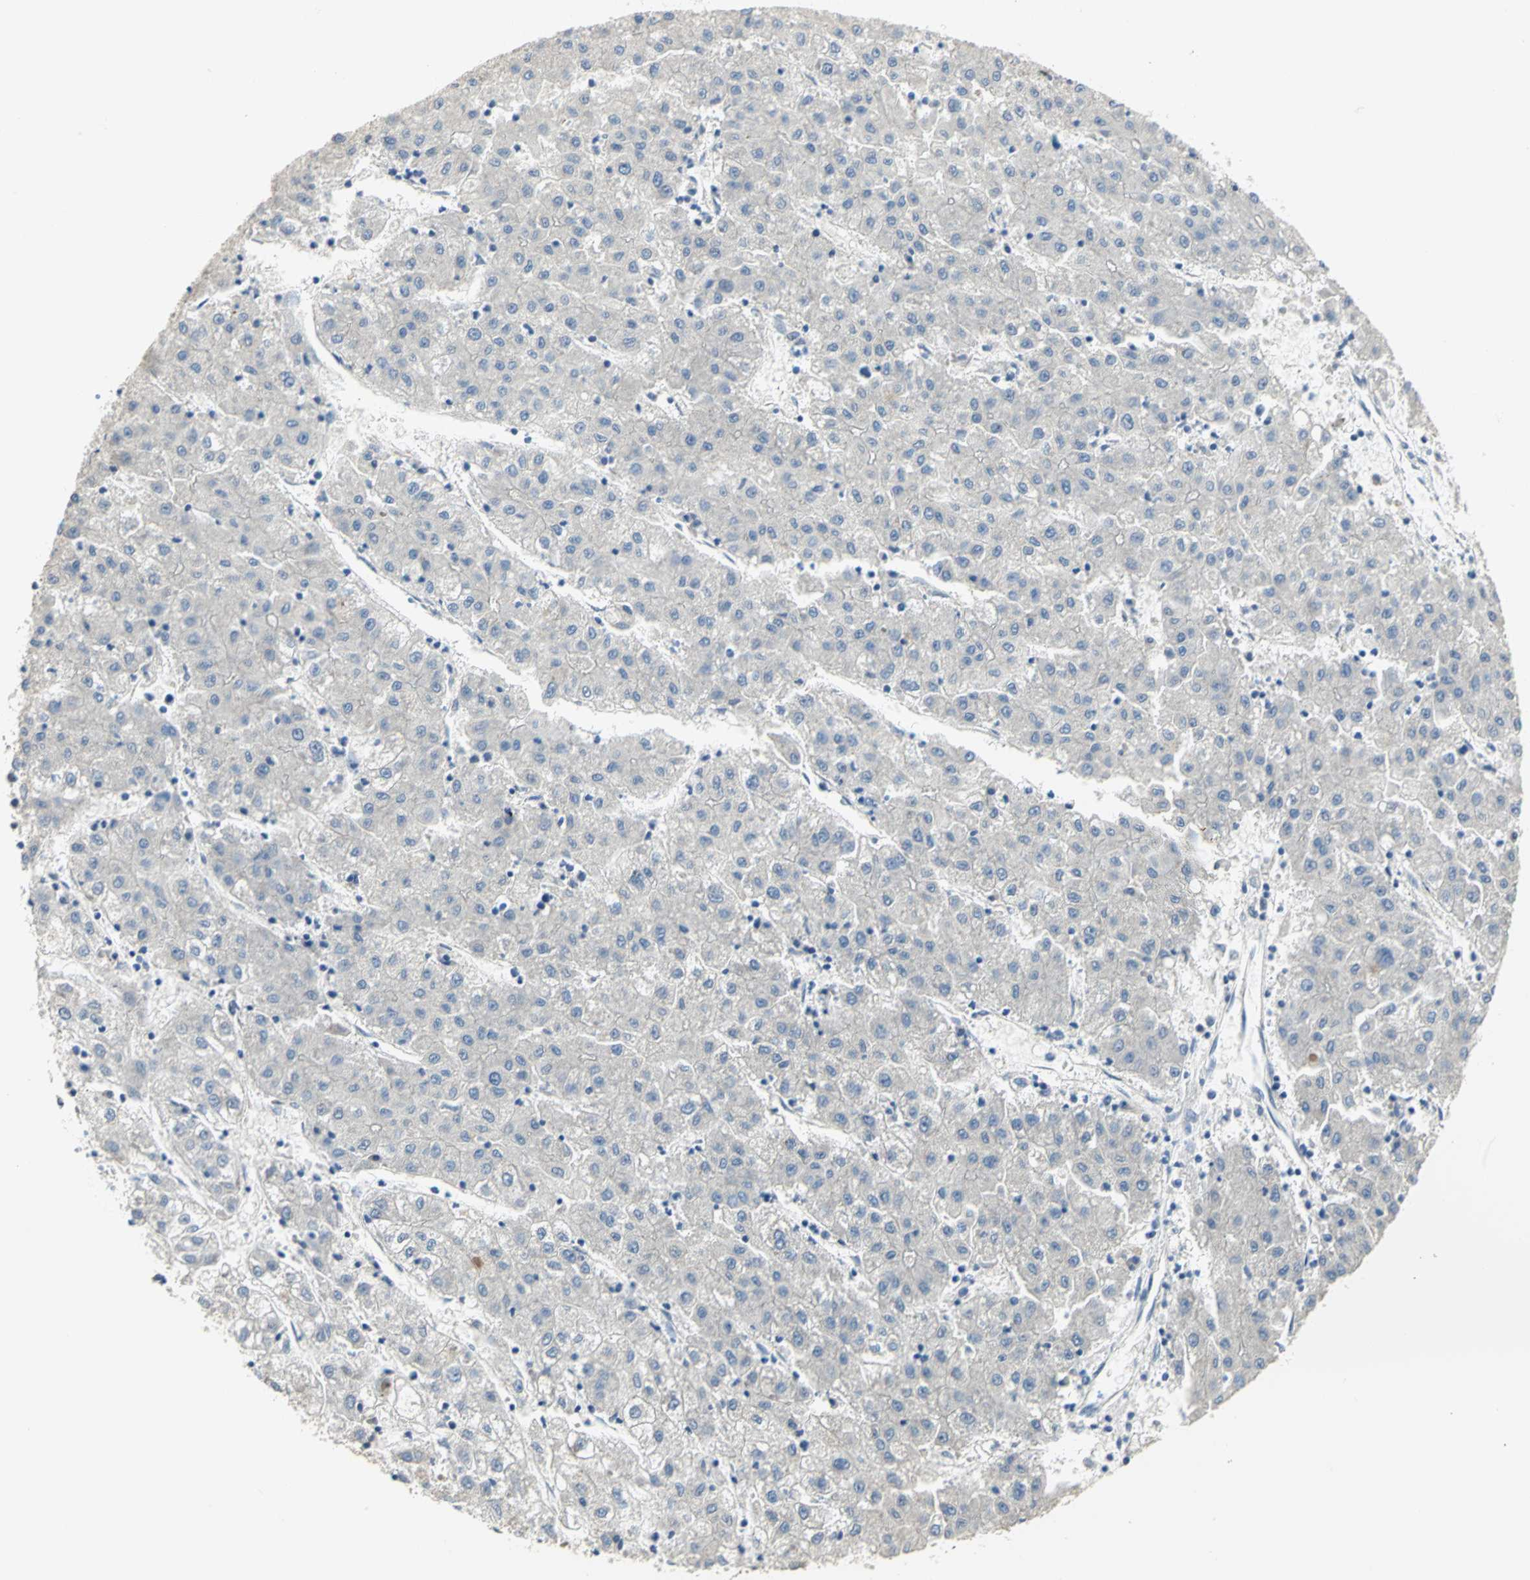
{"staining": {"intensity": "negative", "quantity": "none", "location": "none"}, "tissue": "liver cancer", "cell_type": "Tumor cells", "image_type": "cancer", "snomed": [{"axis": "morphology", "description": "Carcinoma, Hepatocellular, NOS"}, {"axis": "topography", "description": "Liver"}], "caption": "A micrograph of human liver cancer (hepatocellular carcinoma) is negative for staining in tumor cells. The staining was performed using DAB (3,3'-diaminobenzidine) to visualize the protein expression in brown, while the nuclei were stained in blue with hematoxylin (Magnification: 20x).", "gene": "HTR1F", "patient": {"sex": "male", "age": 72}}